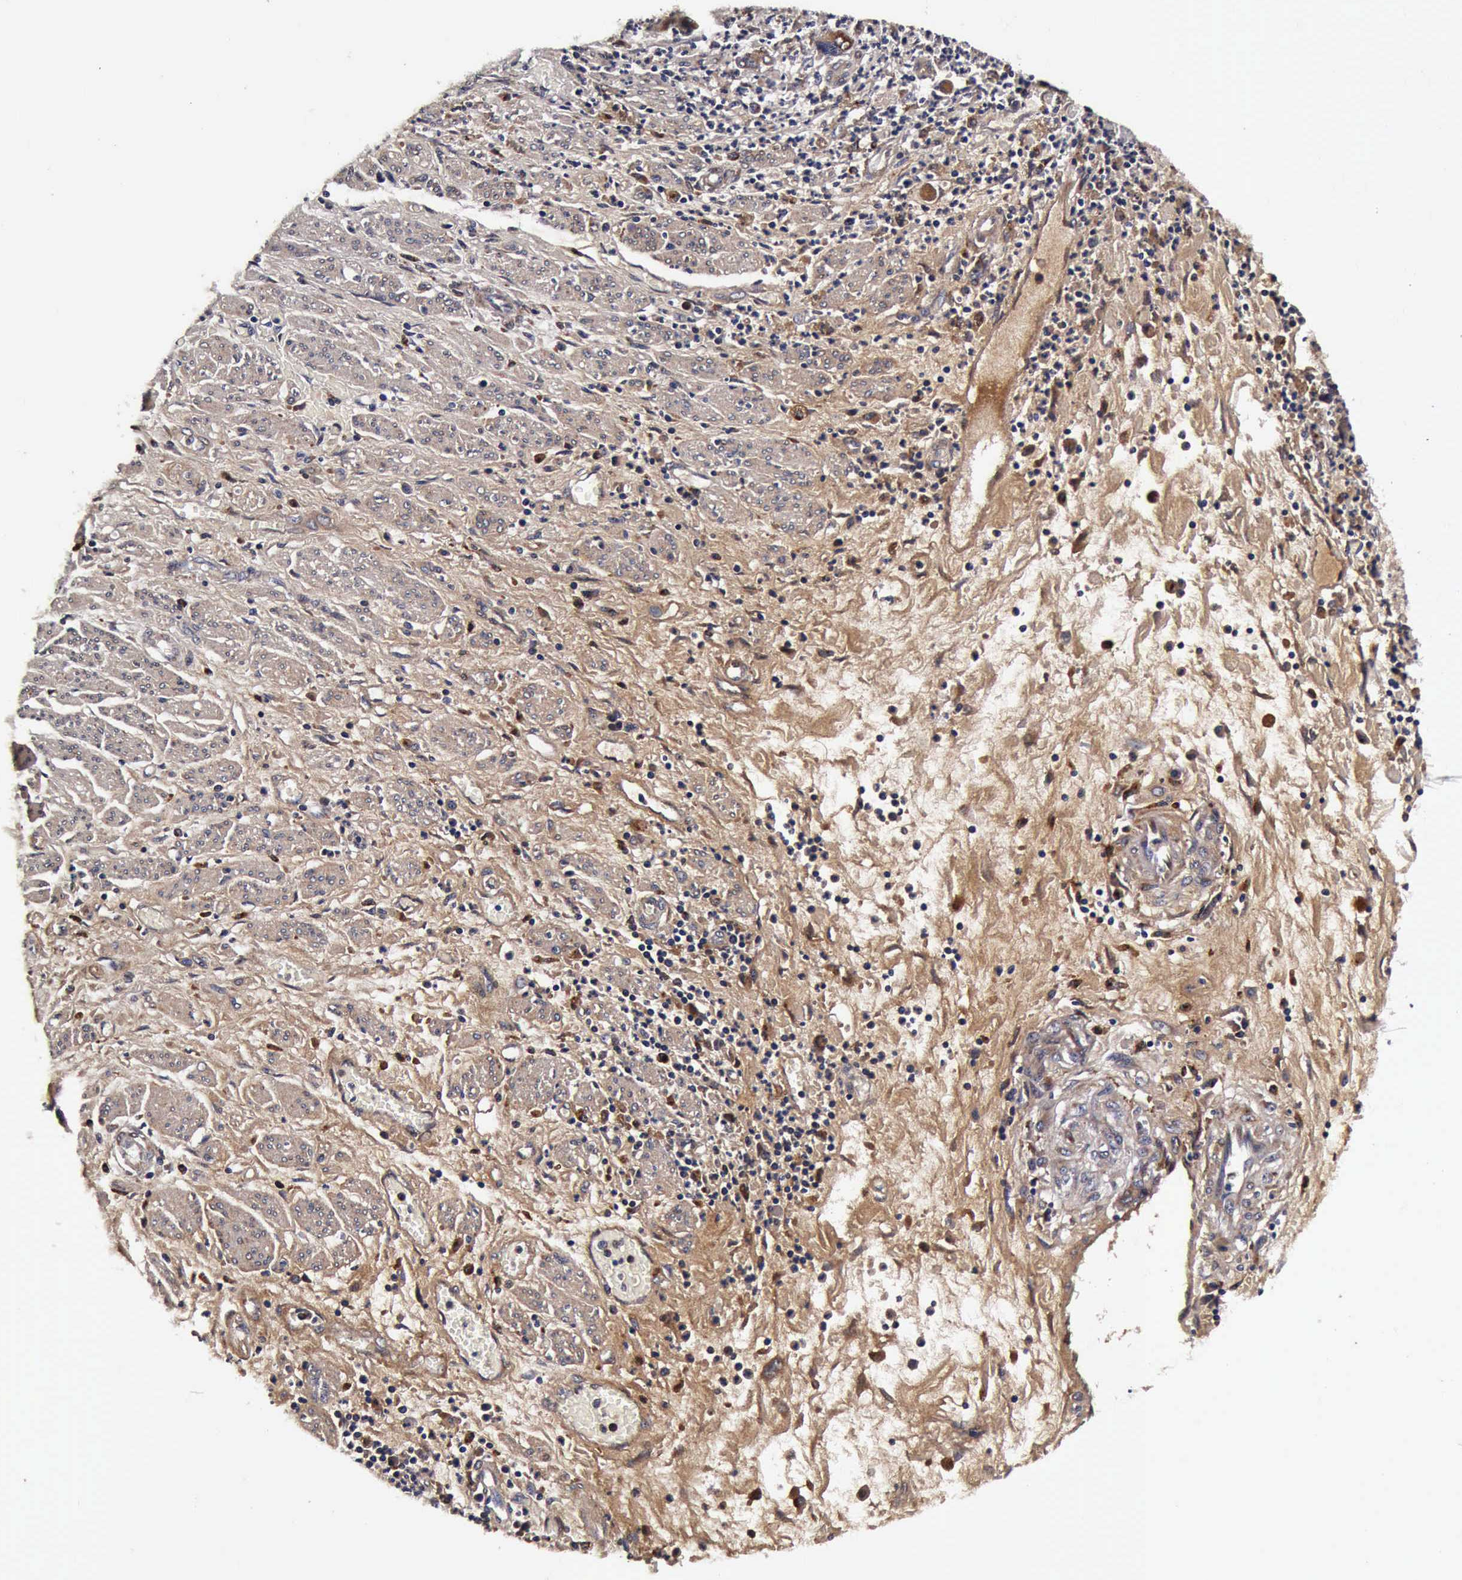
{"staining": {"intensity": "weak", "quantity": ">75%", "location": "cytoplasmic/membranous"}, "tissue": "stomach cancer", "cell_type": "Tumor cells", "image_type": "cancer", "snomed": [{"axis": "morphology", "description": "Adenocarcinoma, NOS"}, {"axis": "topography", "description": "Stomach"}], "caption": "Weak cytoplasmic/membranous positivity is seen in approximately >75% of tumor cells in stomach cancer.", "gene": "CST3", "patient": {"sex": "female", "age": 76}}